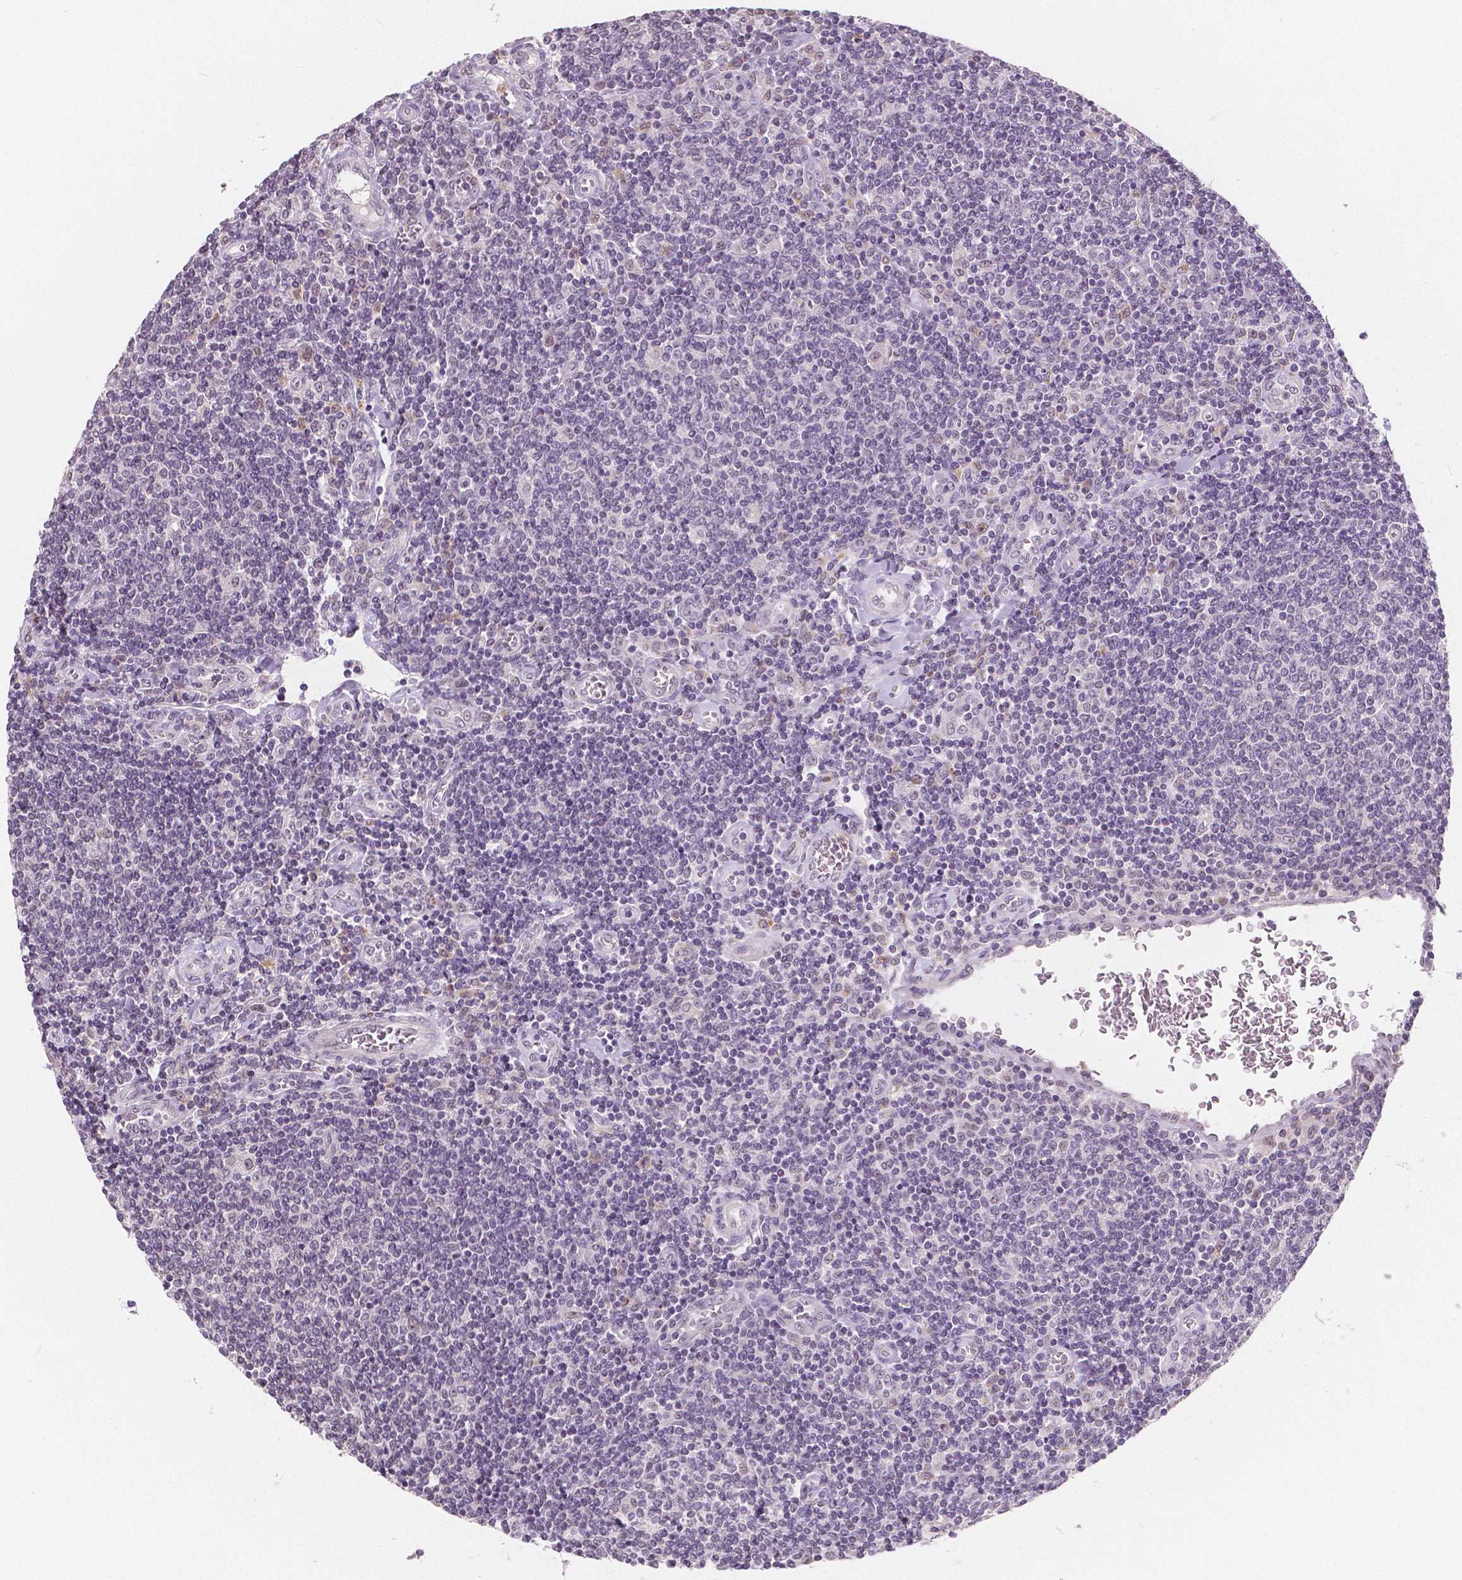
{"staining": {"intensity": "negative", "quantity": "none", "location": "none"}, "tissue": "lymphoma", "cell_type": "Tumor cells", "image_type": "cancer", "snomed": [{"axis": "morphology", "description": "Malignant lymphoma, non-Hodgkin's type, Low grade"}, {"axis": "topography", "description": "Lymph node"}], "caption": "This is a histopathology image of immunohistochemistry (IHC) staining of lymphoma, which shows no expression in tumor cells.", "gene": "NOLC1", "patient": {"sex": "male", "age": 52}}